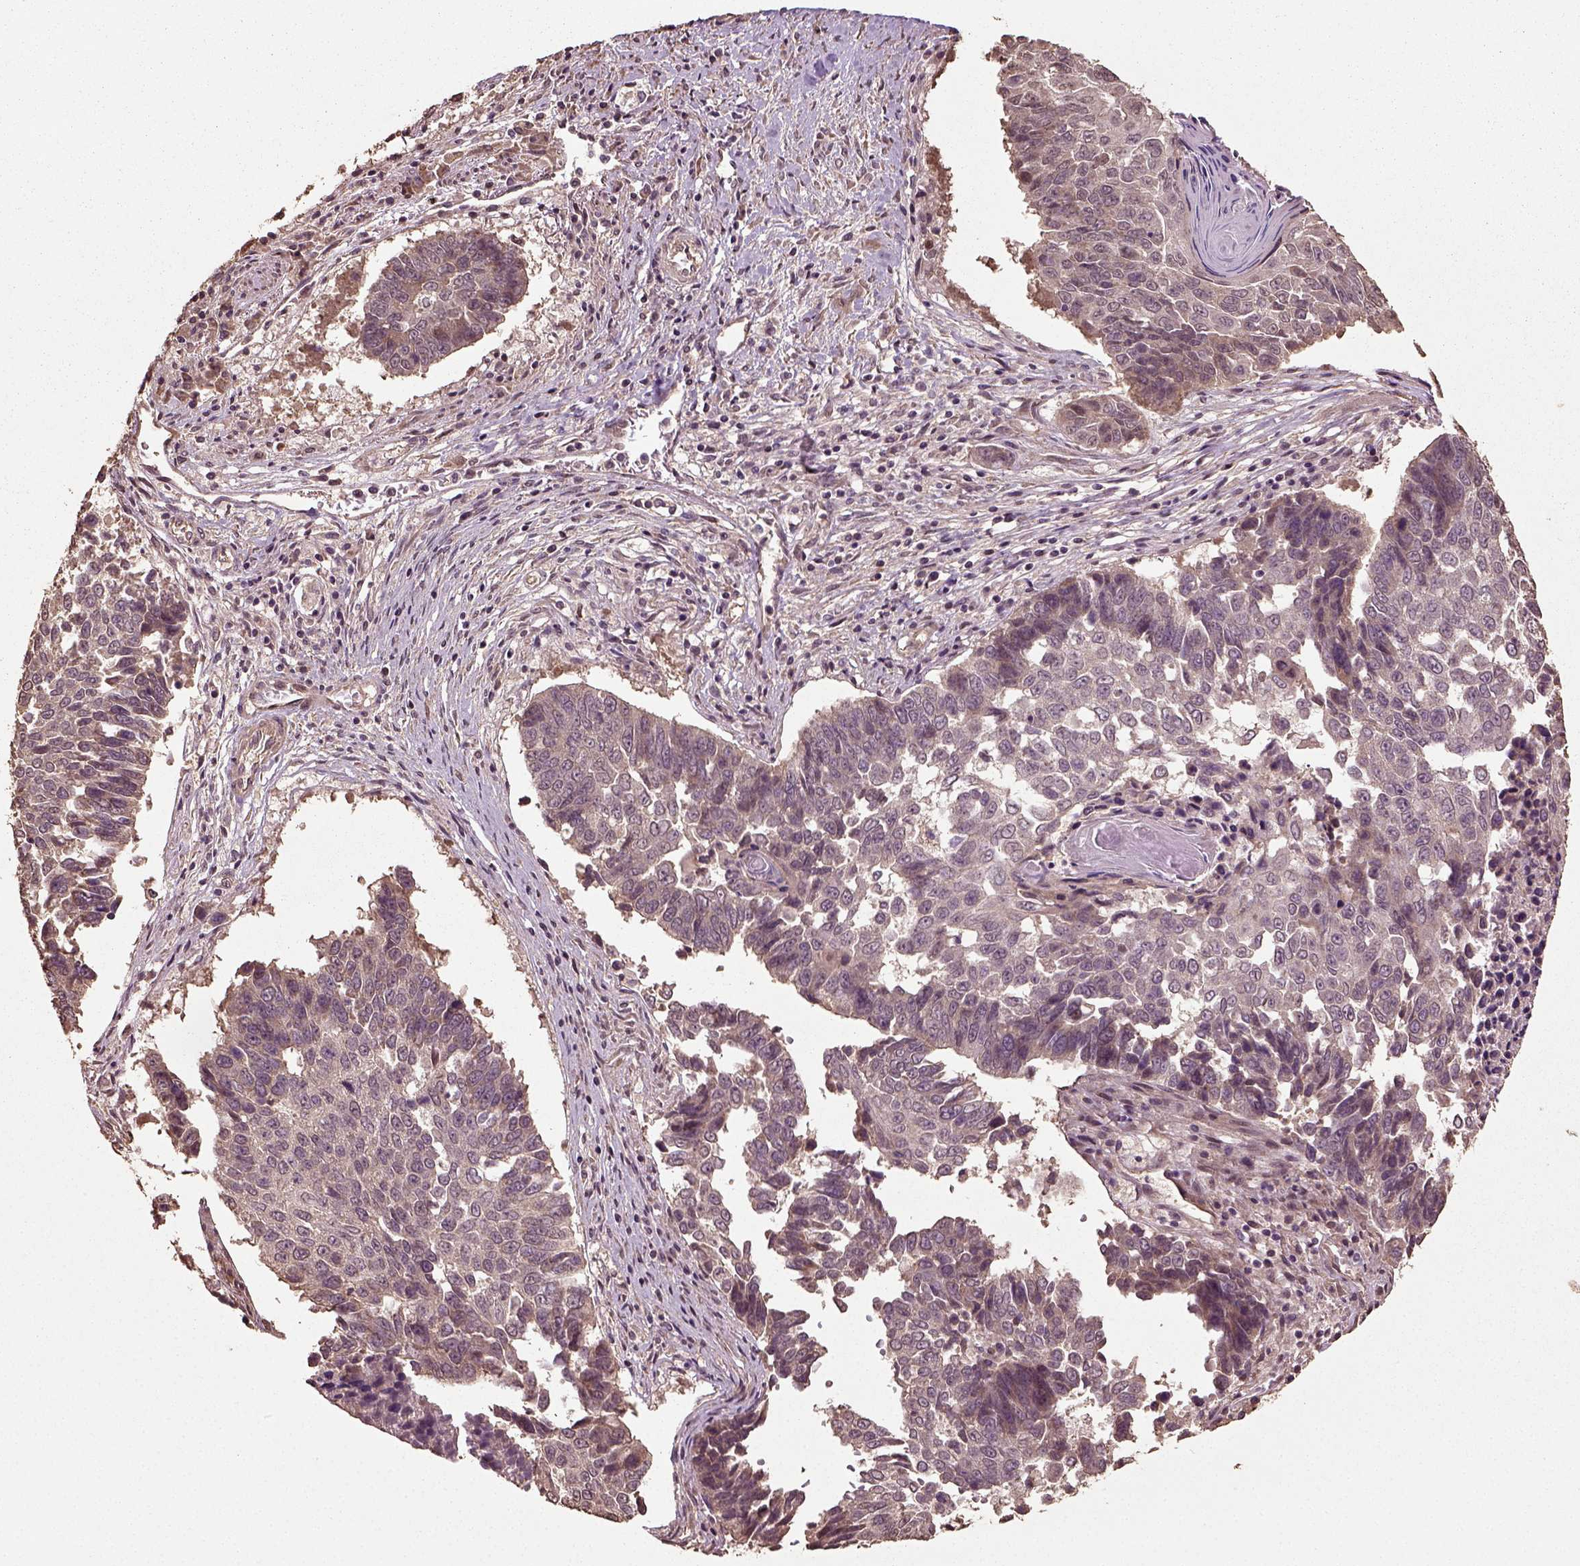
{"staining": {"intensity": "negative", "quantity": "none", "location": "none"}, "tissue": "lung cancer", "cell_type": "Tumor cells", "image_type": "cancer", "snomed": [{"axis": "morphology", "description": "Squamous cell carcinoma, NOS"}, {"axis": "topography", "description": "Lung"}], "caption": "A micrograph of lung squamous cell carcinoma stained for a protein reveals no brown staining in tumor cells. The staining was performed using DAB (3,3'-diaminobenzidine) to visualize the protein expression in brown, while the nuclei were stained in blue with hematoxylin (Magnification: 20x).", "gene": "ERV3-1", "patient": {"sex": "male", "age": 73}}